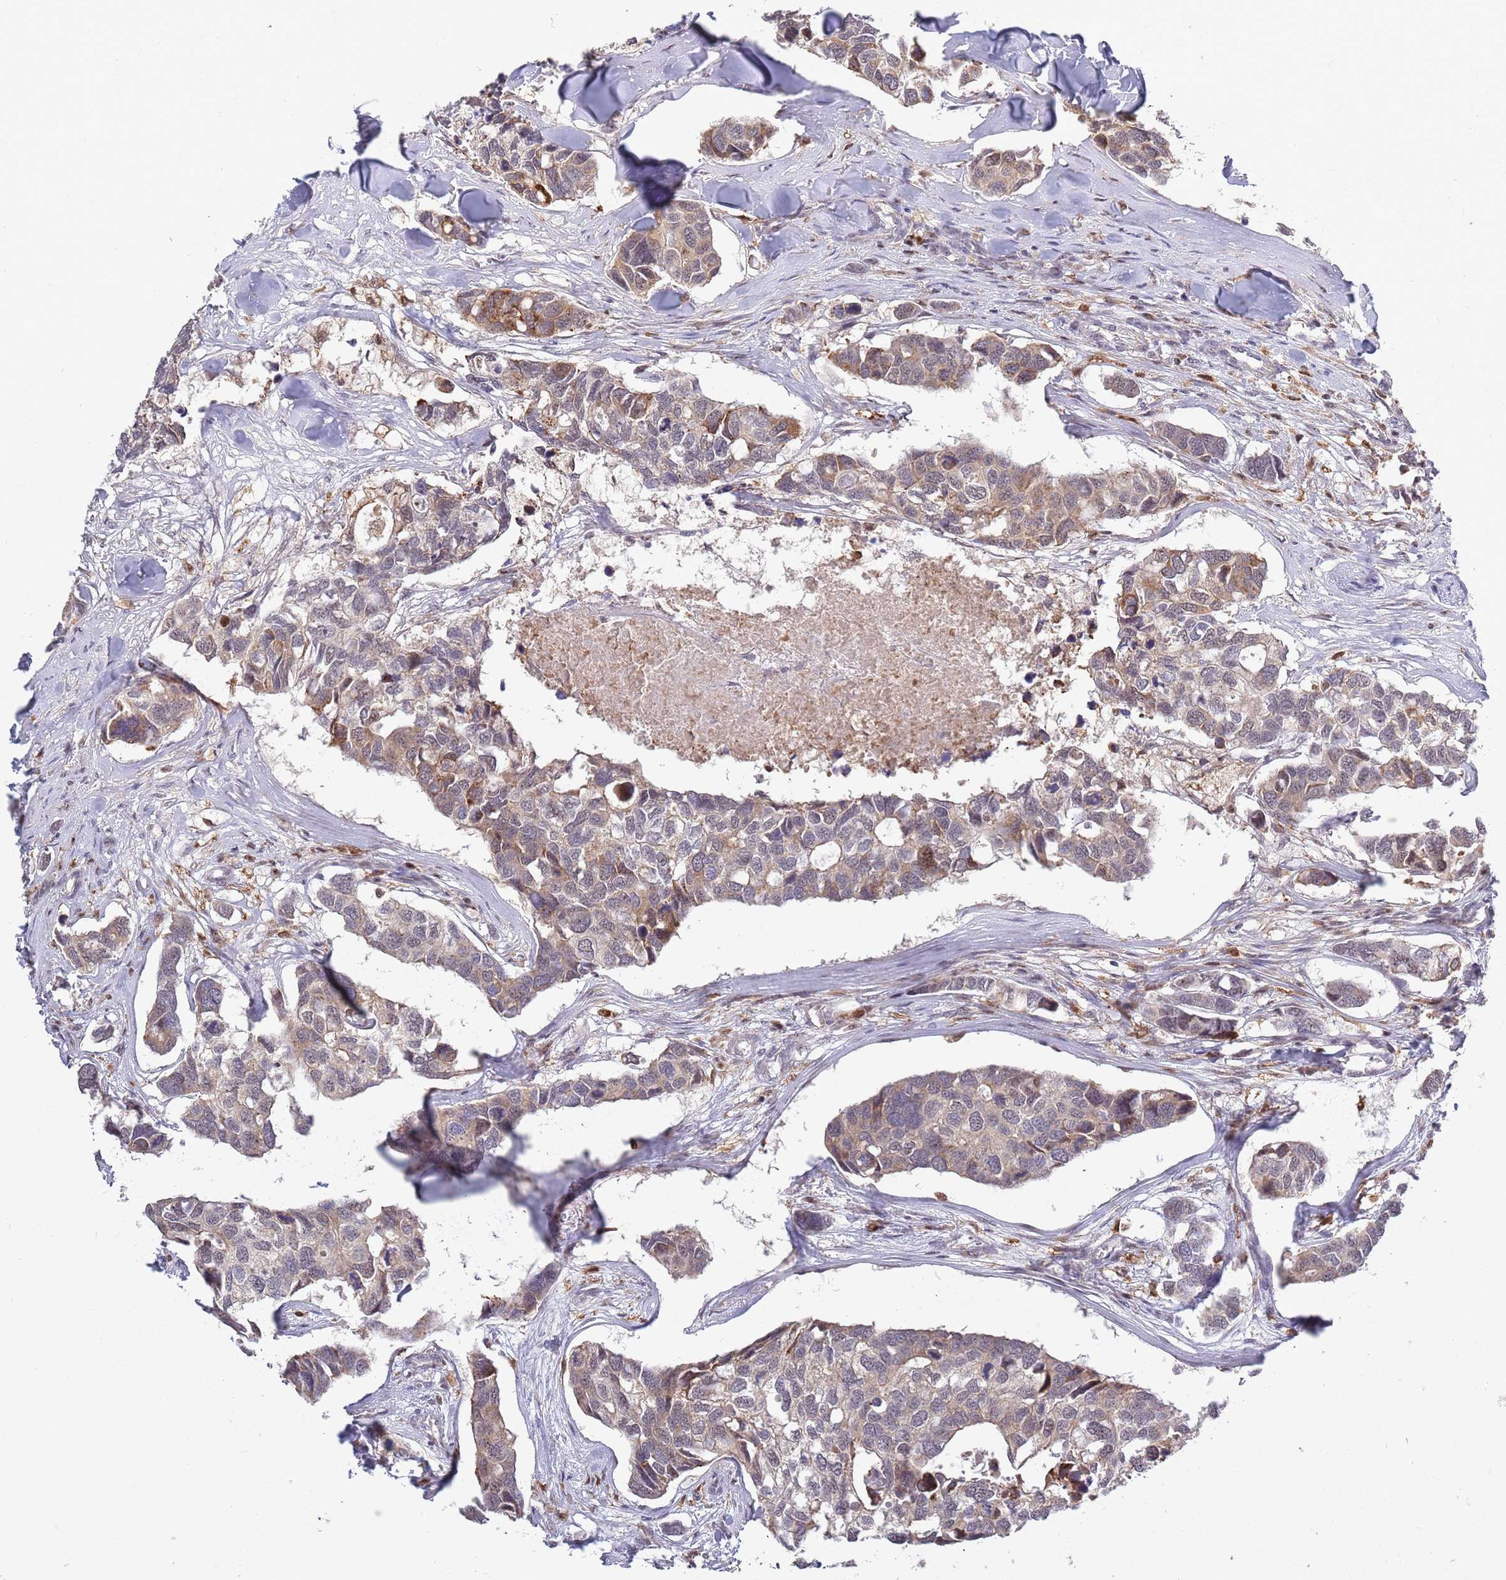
{"staining": {"intensity": "weak", "quantity": "<25%", "location": "cytoplasmic/membranous,nuclear"}, "tissue": "breast cancer", "cell_type": "Tumor cells", "image_type": "cancer", "snomed": [{"axis": "morphology", "description": "Duct carcinoma"}, {"axis": "topography", "description": "Breast"}], "caption": "Immunohistochemical staining of human breast intraductal carcinoma displays no significant positivity in tumor cells.", "gene": "CCNJL", "patient": {"sex": "female", "age": 83}}